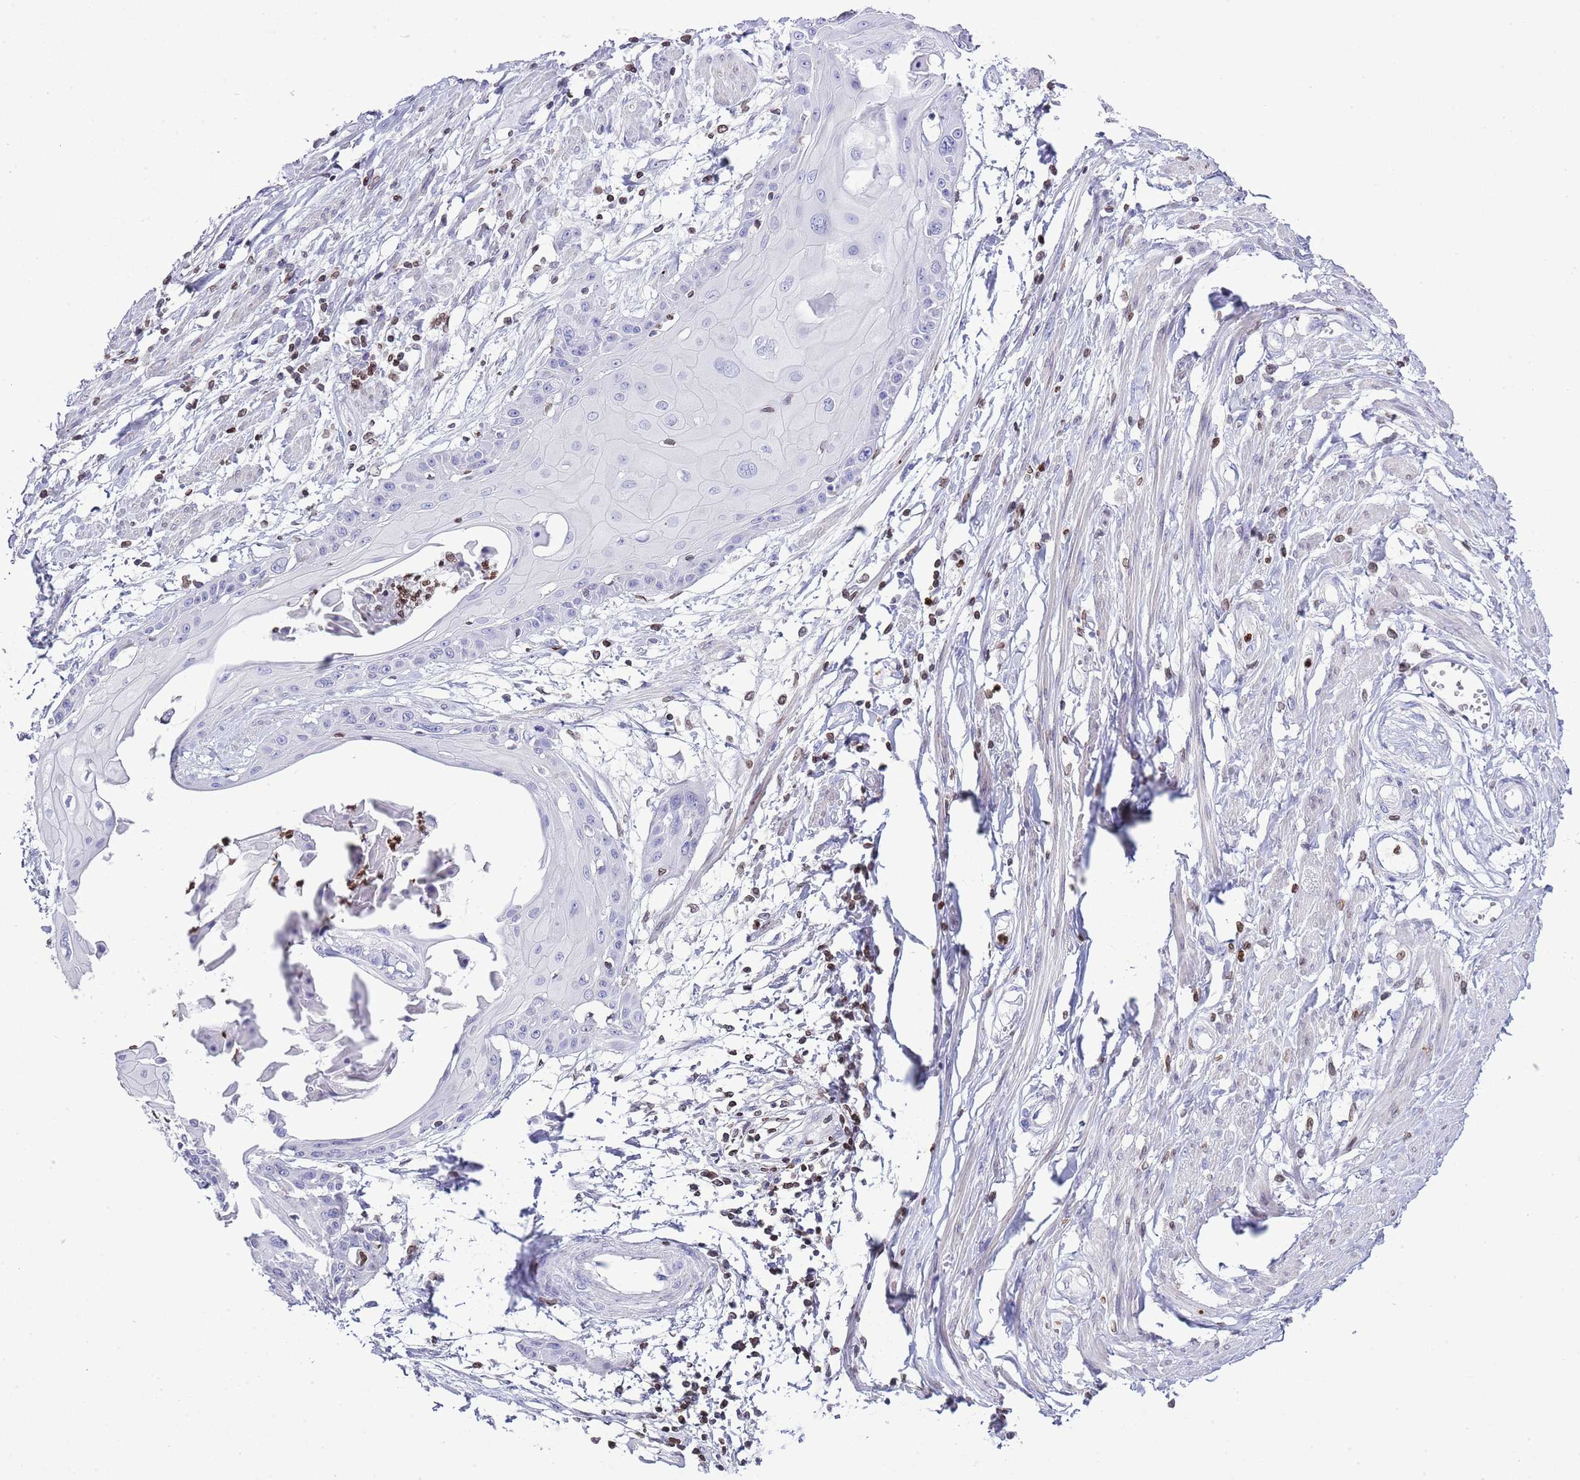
{"staining": {"intensity": "negative", "quantity": "none", "location": "none"}, "tissue": "cervical cancer", "cell_type": "Tumor cells", "image_type": "cancer", "snomed": [{"axis": "morphology", "description": "Squamous cell carcinoma, NOS"}, {"axis": "topography", "description": "Cervix"}], "caption": "This is an immunohistochemistry photomicrograph of human cervical cancer (squamous cell carcinoma). There is no positivity in tumor cells.", "gene": "LBR", "patient": {"sex": "female", "age": 57}}